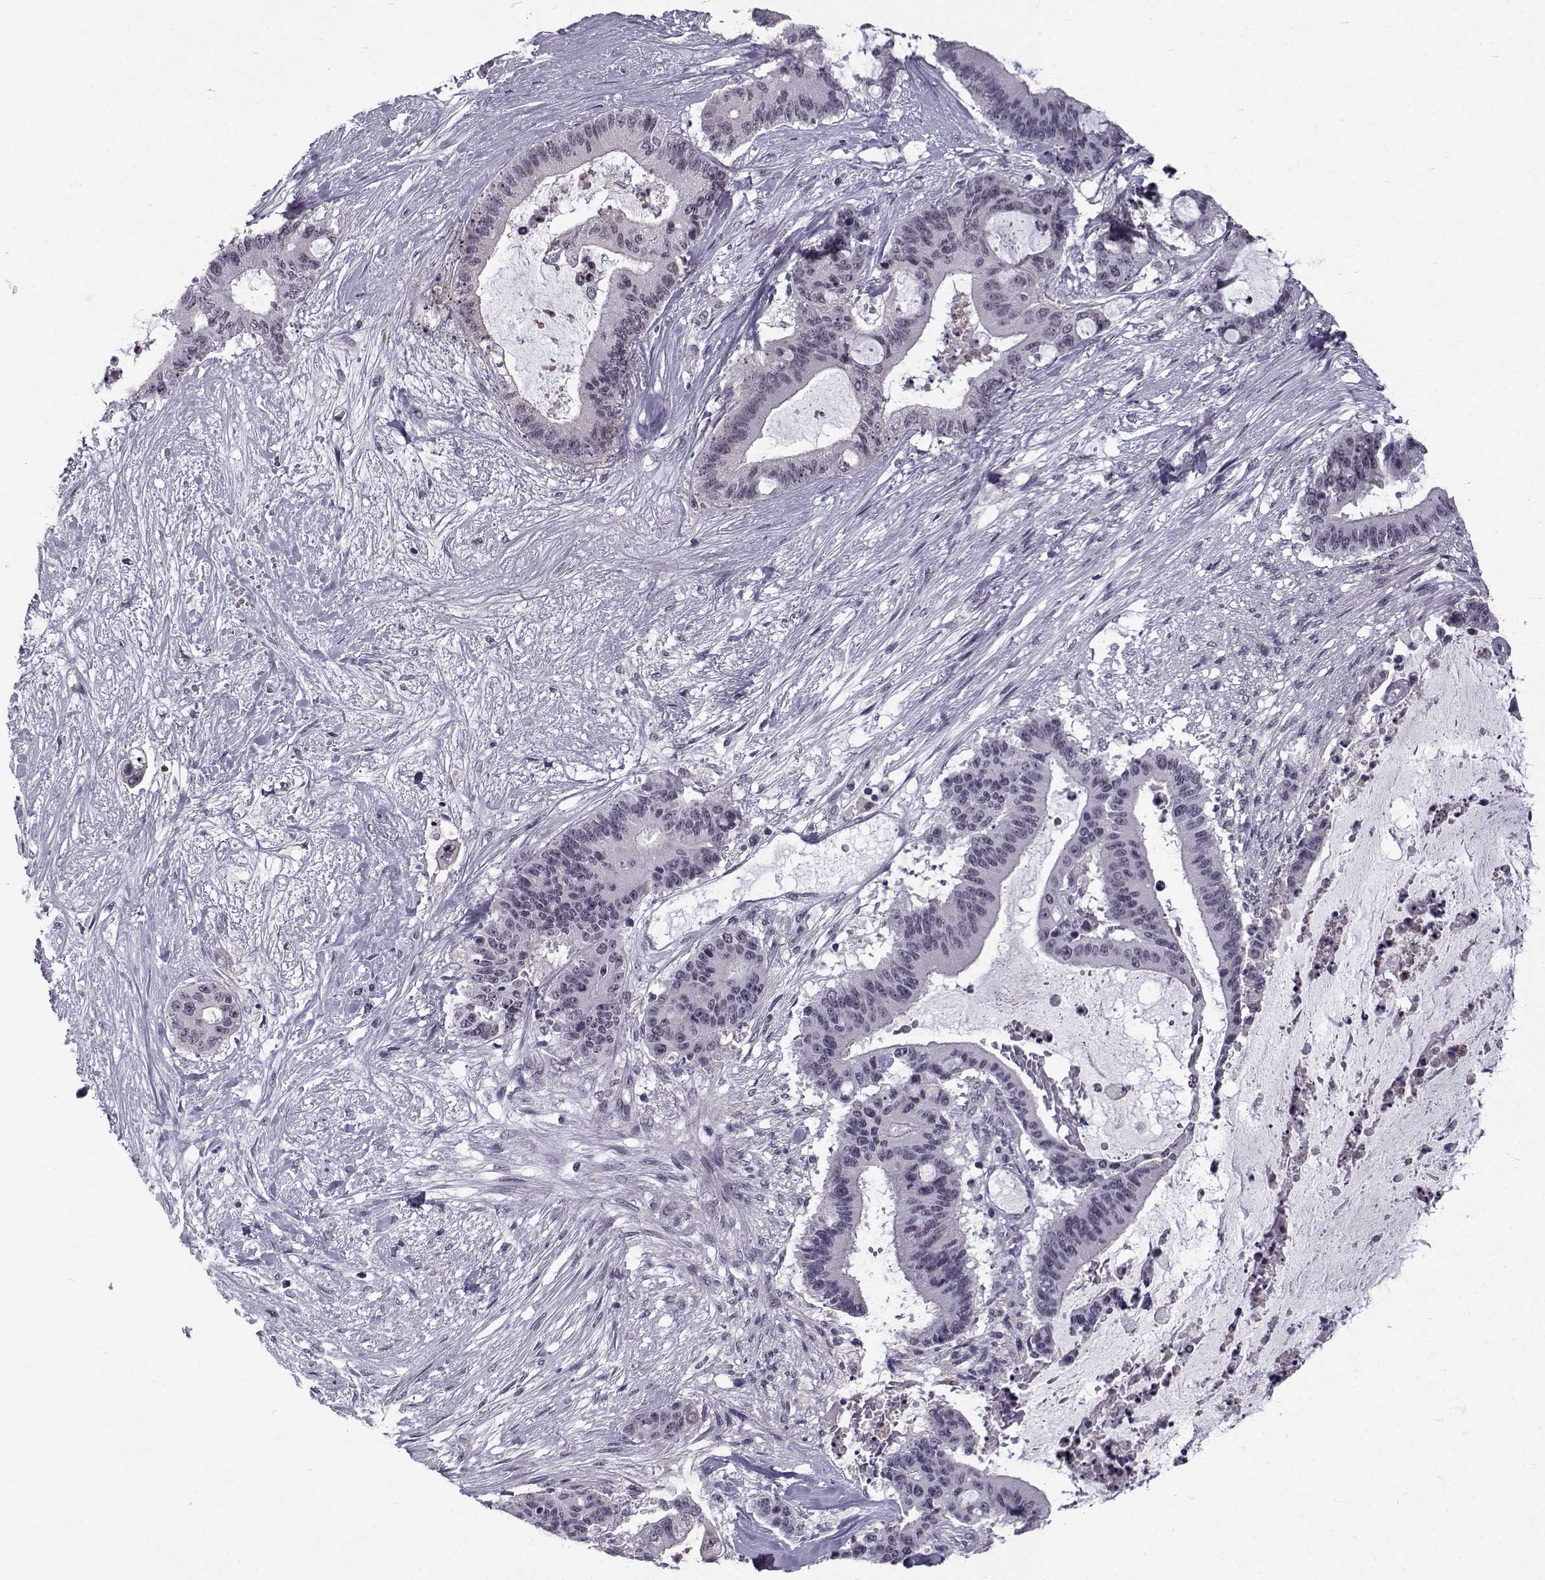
{"staining": {"intensity": "negative", "quantity": "none", "location": "none"}, "tissue": "liver cancer", "cell_type": "Tumor cells", "image_type": "cancer", "snomed": [{"axis": "morphology", "description": "Normal tissue, NOS"}, {"axis": "morphology", "description": "Cholangiocarcinoma"}, {"axis": "topography", "description": "Liver"}, {"axis": "topography", "description": "Peripheral nerve tissue"}], "caption": "This is an immunohistochemistry histopathology image of human liver cancer (cholangiocarcinoma). There is no positivity in tumor cells.", "gene": "RBM24", "patient": {"sex": "female", "age": 73}}